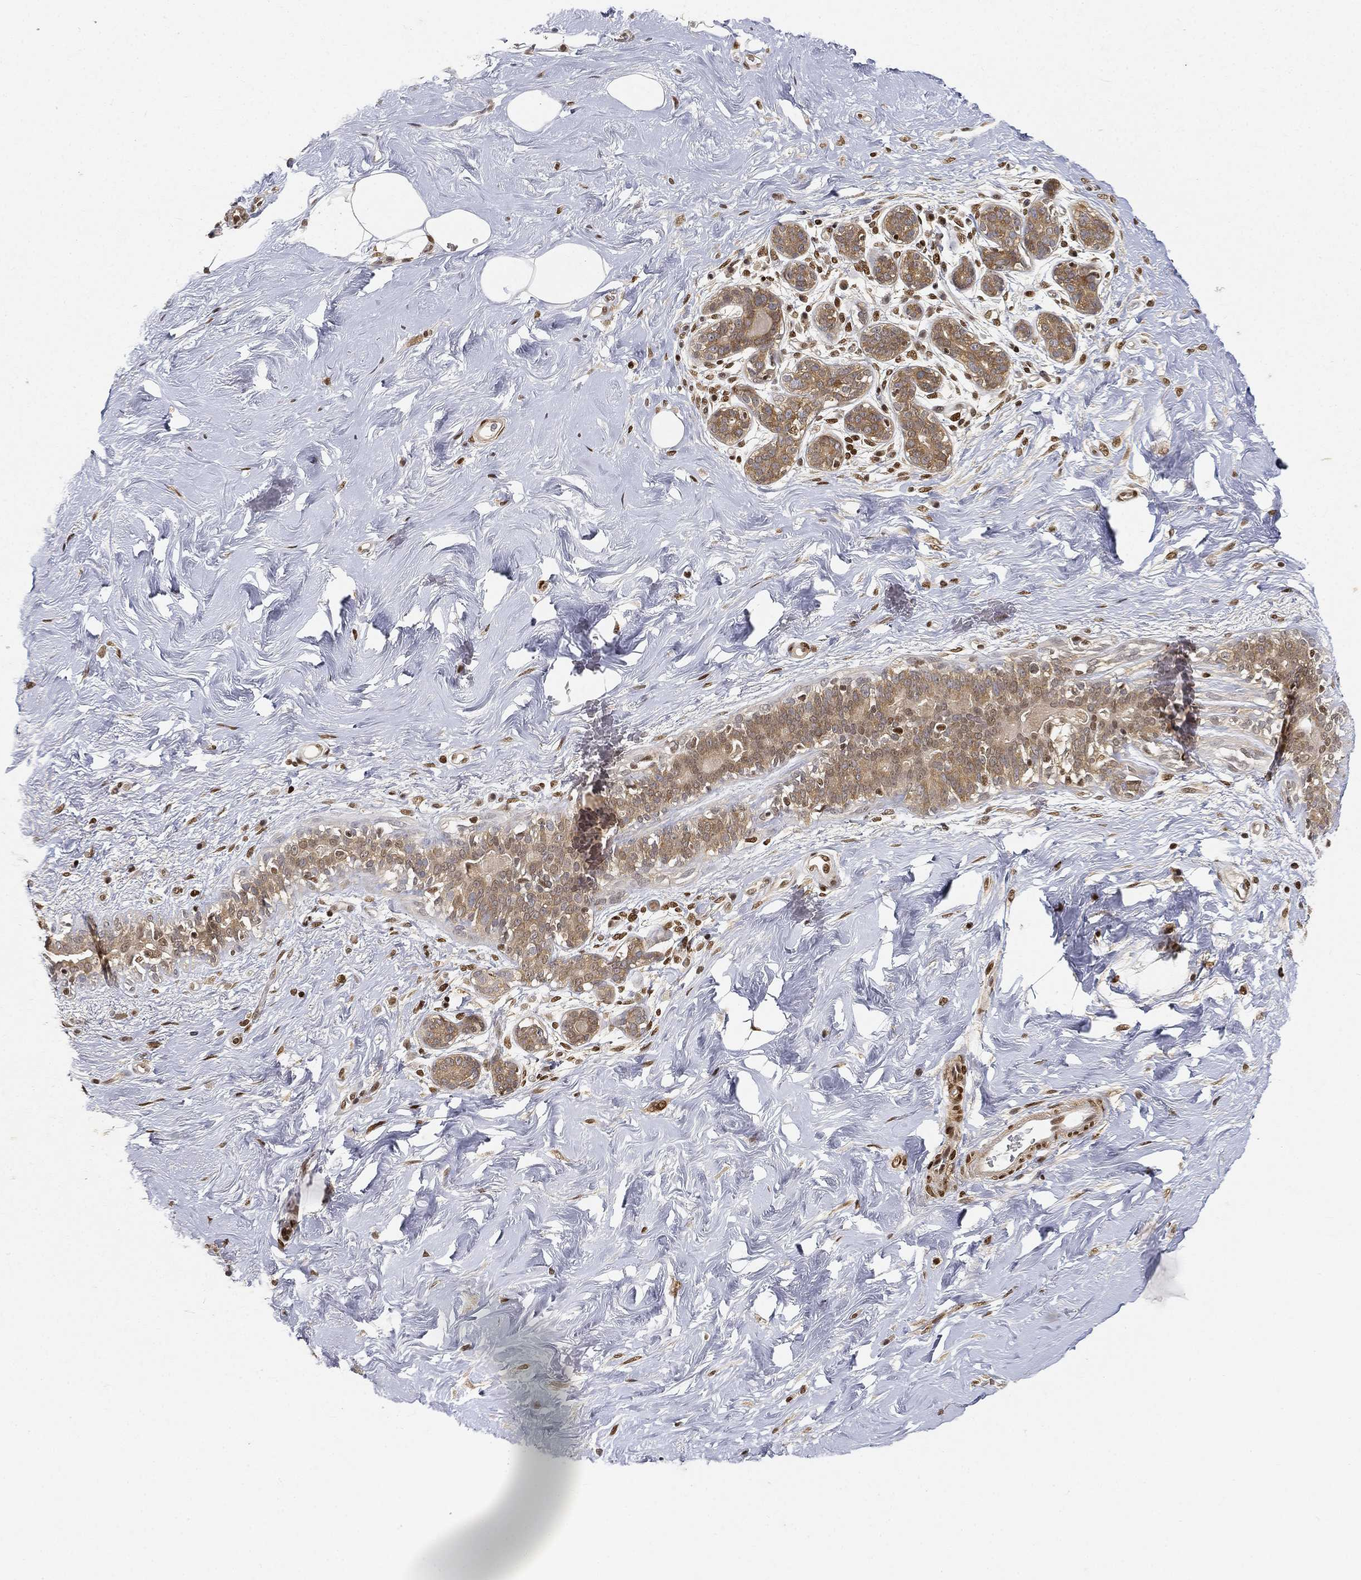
{"staining": {"intensity": "negative", "quantity": "none", "location": "none"}, "tissue": "breast", "cell_type": "Adipocytes", "image_type": "normal", "snomed": [{"axis": "morphology", "description": "Normal tissue, NOS"}, {"axis": "topography", "description": "Breast"}], "caption": "DAB (3,3'-diaminobenzidine) immunohistochemical staining of normal breast demonstrates no significant staining in adipocytes. (Immunohistochemistry, brightfield microscopy, high magnification).", "gene": "CRTC3", "patient": {"sex": "female", "age": 43}}